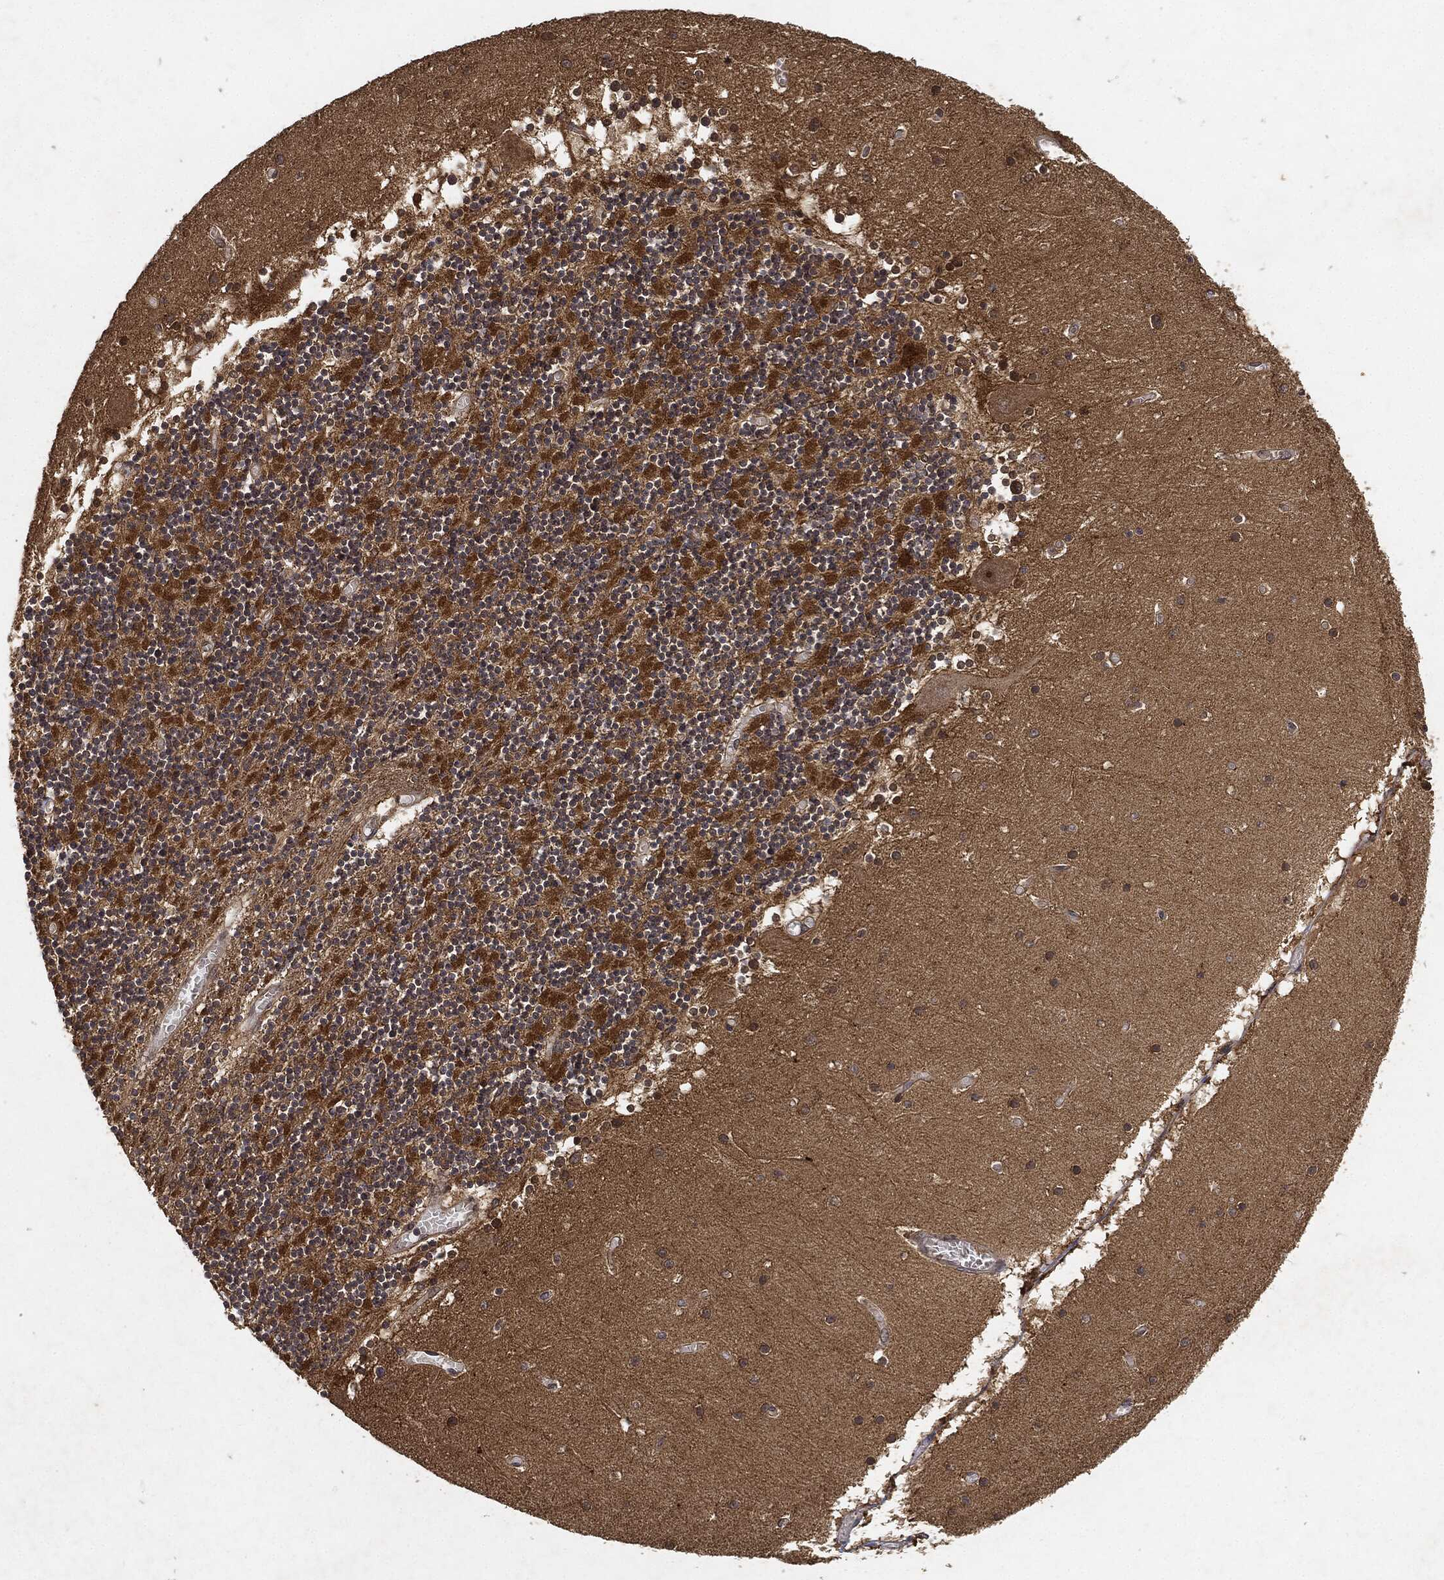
{"staining": {"intensity": "negative", "quantity": "none", "location": "none"}, "tissue": "cerebellum", "cell_type": "Cells in granular layer", "image_type": "normal", "snomed": [{"axis": "morphology", "description": "Normal tissue, NOS"}, {"axis": "topography", "description": "Cerebellum"}], "caption": "This histopathology image is of unremarkable cerebellum stained with immunohistochemistry (IHC) to label a protein in brown with the nuclei are counter-stained blue. There is no expression in cells in granular layer.", "gene": "ZNF226", "patient": {"sex": "female", "age": 28}}